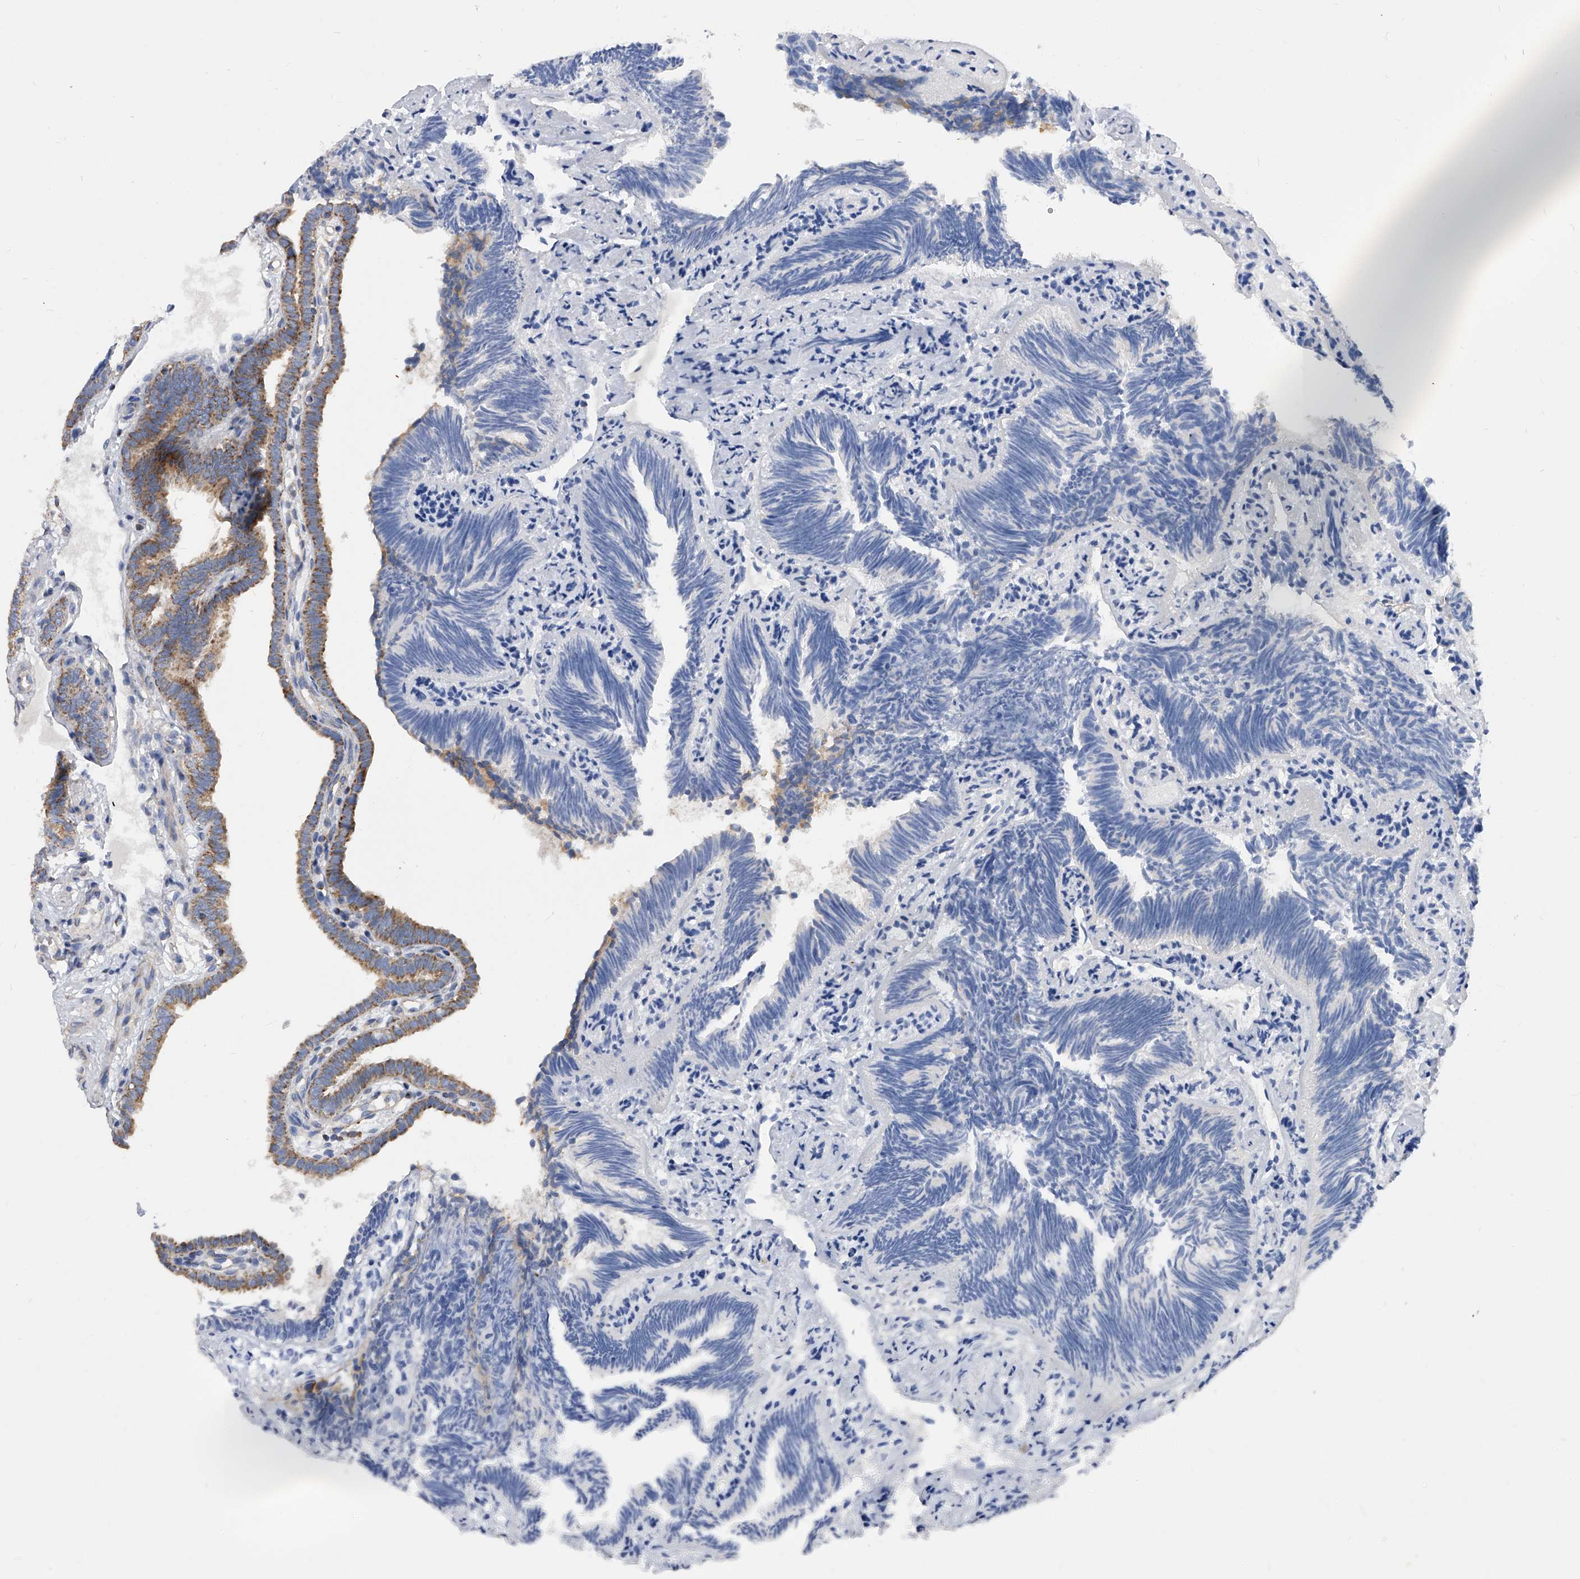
{"staining": {"intensity": "moderate", "quantity": ">75%", "location": "cytoplasmic/membranous"}, "tissue": "fallopian tube", "cell_type": "Glandular cells", "image_type": "normal", "snomed": [{"axis": "morphology", "description": "Normal tissue, NOS"}, {"axis": "topography", "description": "Fallopian tube"}], "caption": "Immunohistochemical staining of normal human fallopian tube demonstrates >75% levels of moderate cytoplasmic/membranous protein staining in approximately >75% of glandular cells. (Brightfield microscopy of DAB IHC at high magnification).", "gene": "PDSS2", "patient": {"sex": "female", "age": 39}}